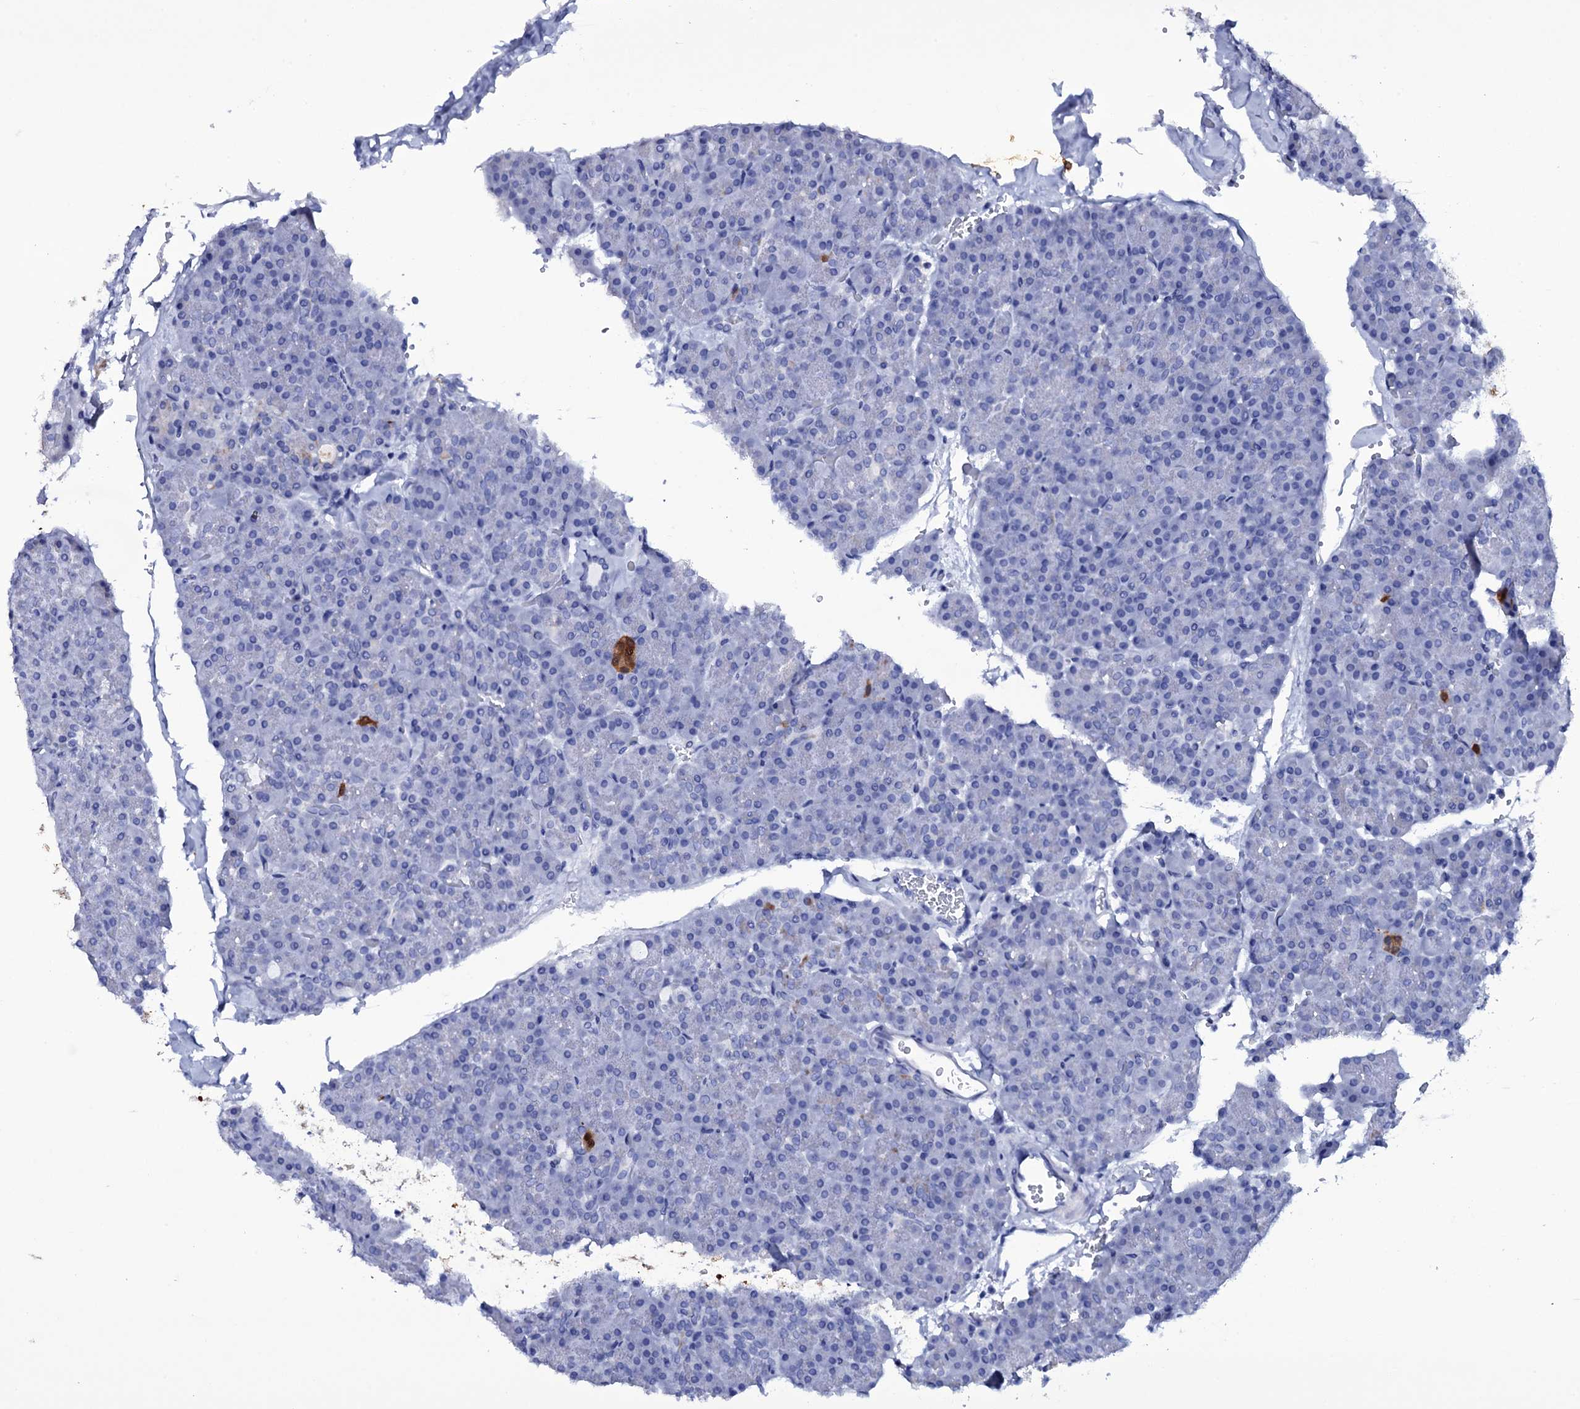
{"staining": {"intensity": "negative", "quantity": "none", "location": "none"}, "tissue": "pancreas", "cell_type": "Exocrine glandular cells", "image_type": "normal", "snomed": [{"axis": "morphology", "description": "Normal tissue, NOS"}, {"axis": "topography", "description": "Pancreas"}], "caption": "Immunohistochemical staining of normal pancreas reveals no significant expression in exocrine glandular cells.", "gene": "ITPRID2", "patient": {"sex": "male", "age": 36}}